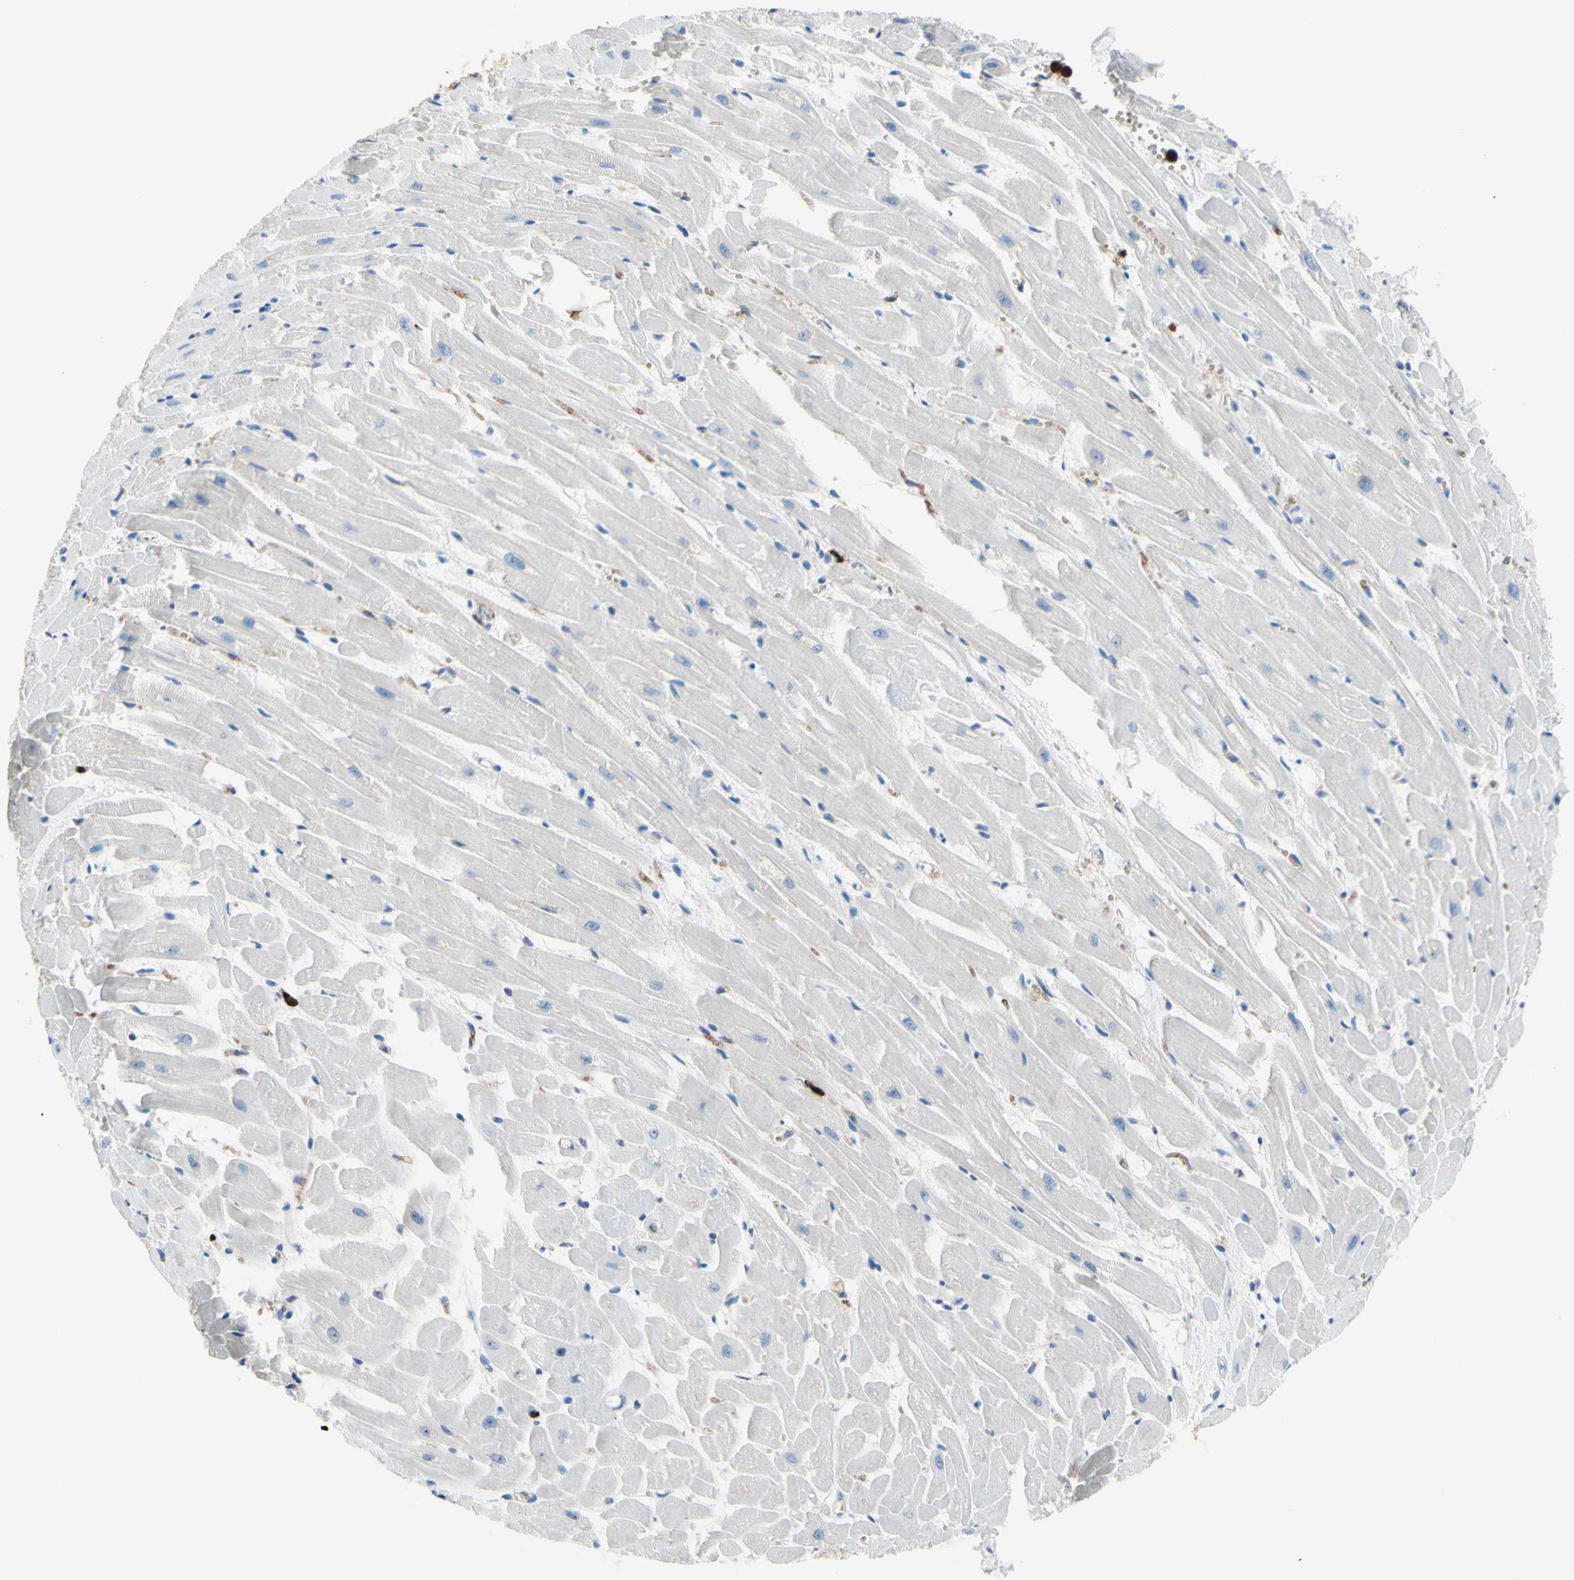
{"staining": {"intensity": "negative", "quantity": "none", "location": "none"}, "tissue": "heart muscle", "cell_type": "Cardiomyocytes", "image_type": "normal", "snomed": [{"axis": "morphology", "description": "Normal tissue, NOS"}, {"axis": "topography", "description": "Heart"}], "caption": "This is an immunohistochemistry image of benign heart muscle. There is no staining in cardiomyocytes.", "gene": "USP9X", "patient": {"sex": "female", "age": 19}}